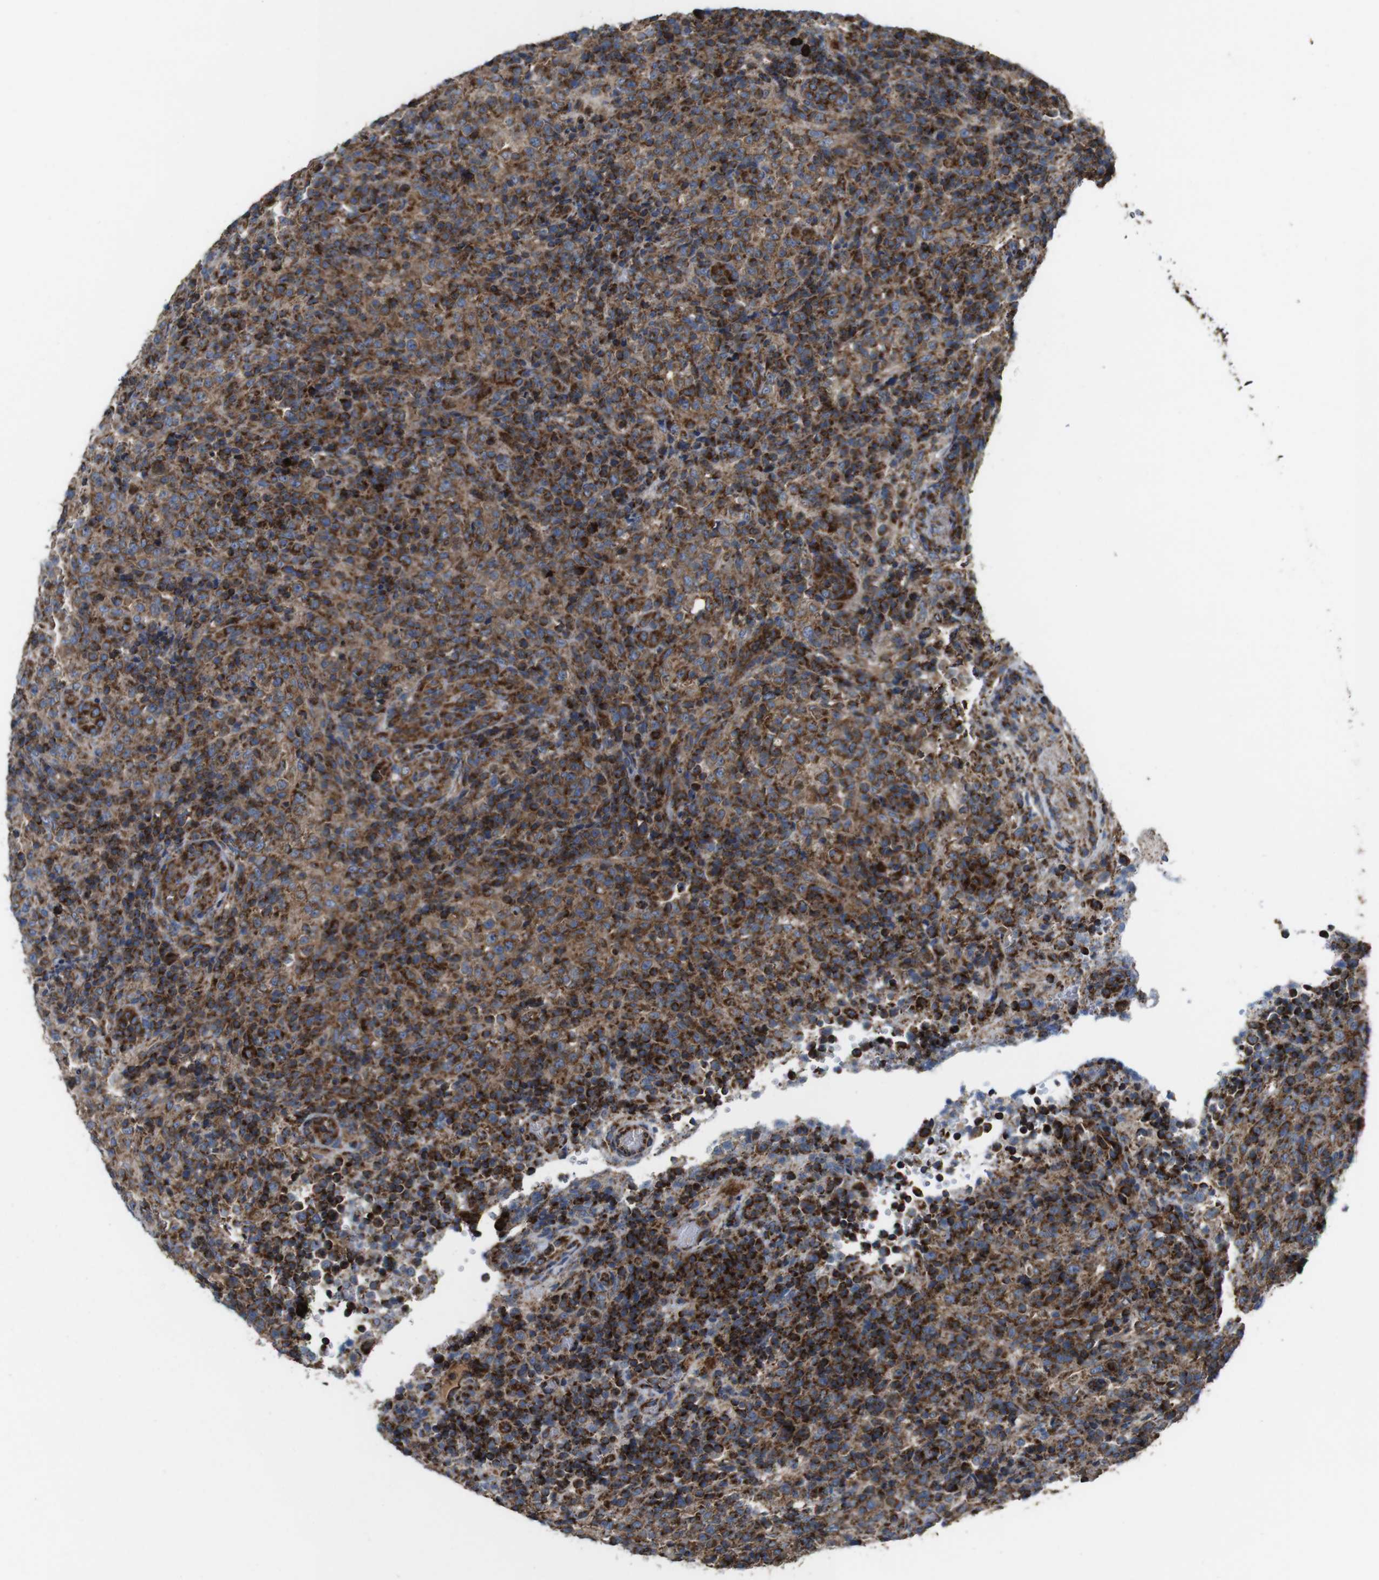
{"staining": {"intensity": "moderate", "quantity": "25%-75%", "location": "cytoplasmic/membranous"}, "tissue": "lymphoma", "cell_type": "Tumor cells", "image_type": "cancer", "snomed": [{"axis": "morphology", "description": "Malignant lymphoma, non-Hodgkin's type, High grade"}, {"axis": "topography", "description": "Lymph node"}], "caption": "Immunohistochemistry (IHC) micrograph of human lymphoma stained for a protein (brown), which exhibits medium levels of moderate cytoplasmic/membranous staining in approximately 25%-75% of tumor cells.", "gene": "HK1", "patient": {"sex": "female", "age": 76}}